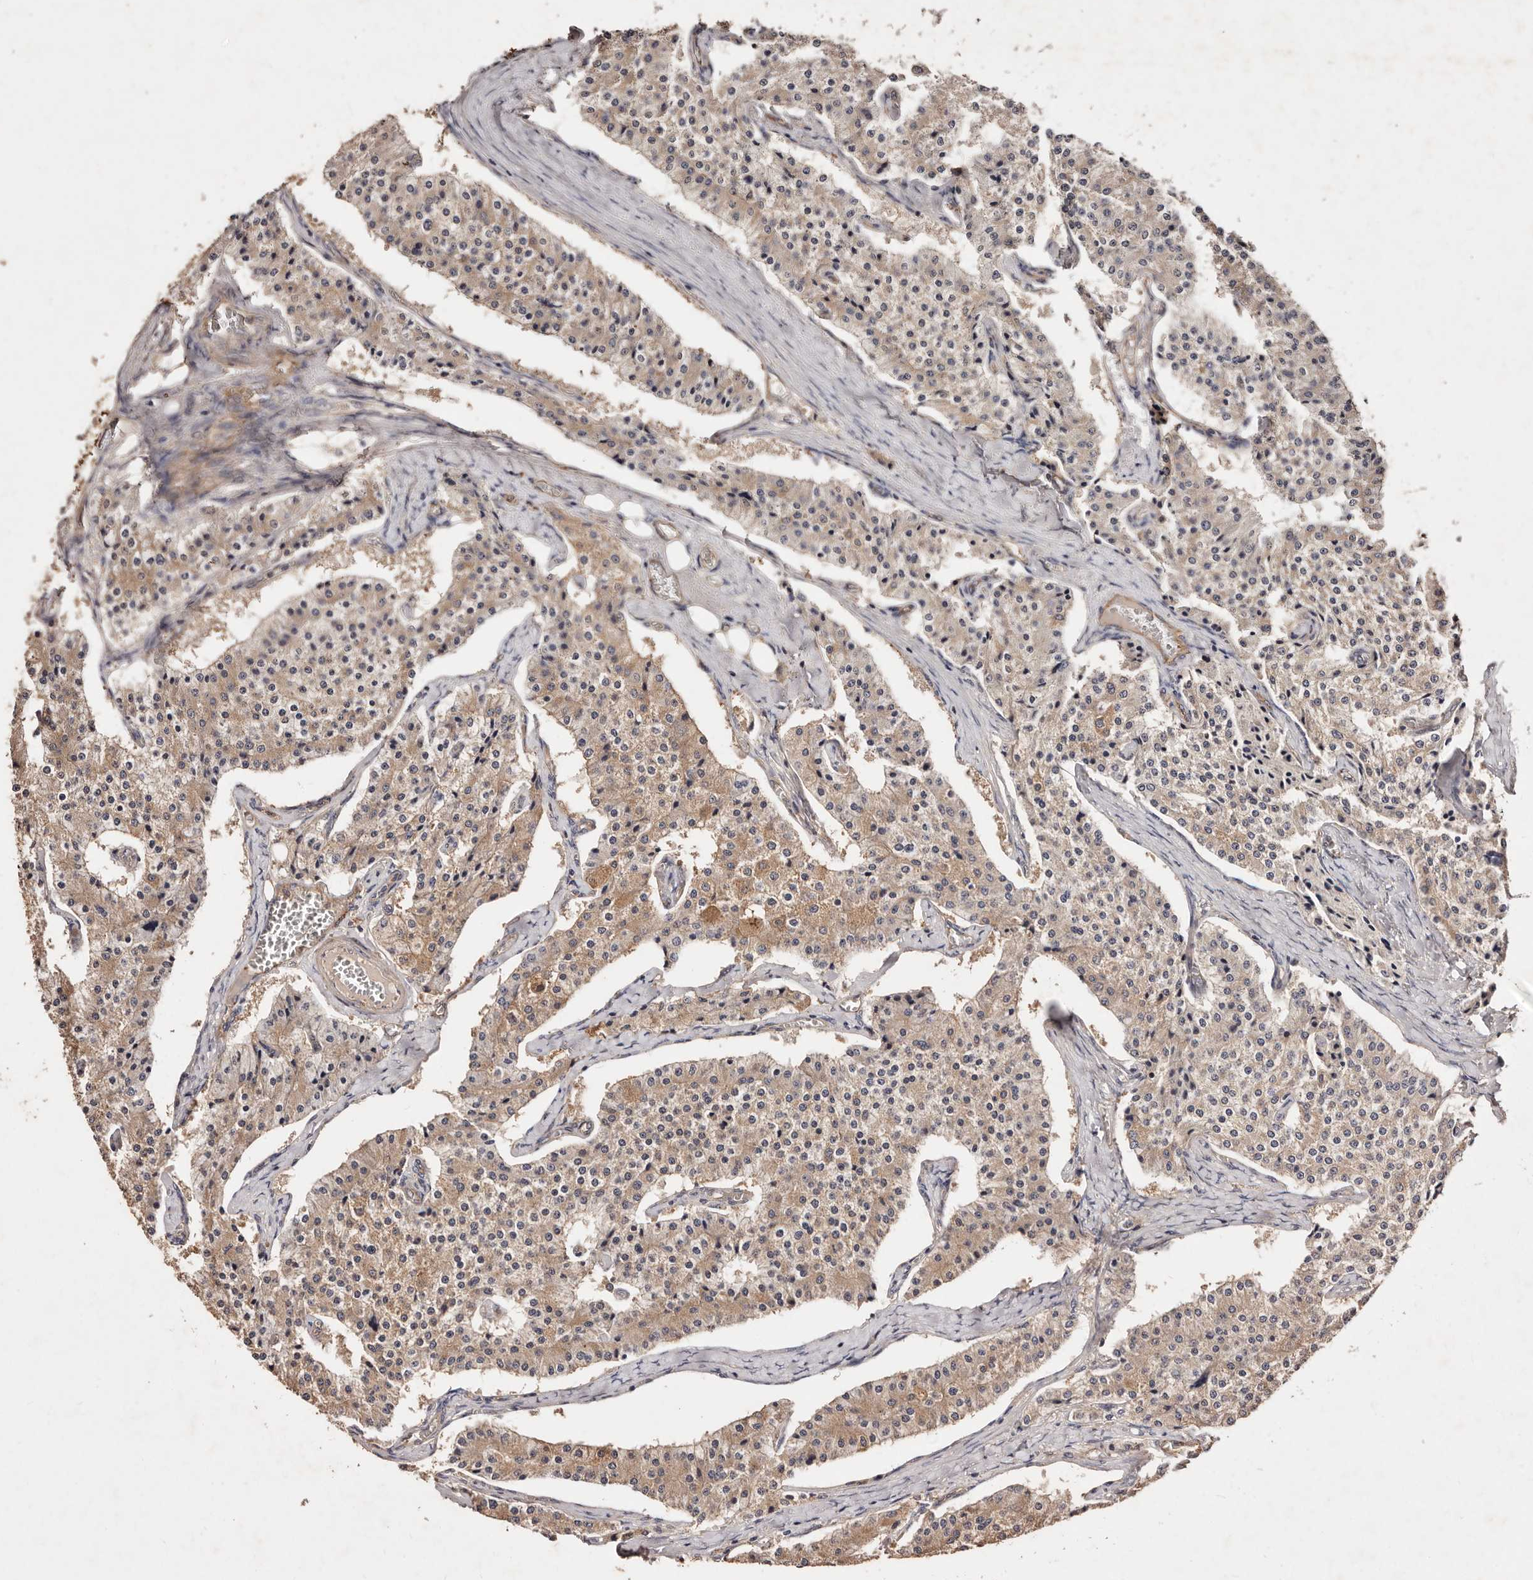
{"staining": {"intensity": "weak", "quantity": ">75%", "location": "cytoplasmic/membranous"}, "tissue": "carcinoid", "cell_type": "Tumor cells", "image_type": "cancer", "snomed": [{"axis": "morphology", "description": "Carcinoid, malignant, NOS"}, {"axis": "topography", "description": "Colon"}], "caption": "The photomicrograph demonstrates immunohistochemical staining of malignant carcinoid. There is weak cytoplasmic/membranous staining is seen in about >75% of tumor cells. The staining is performed using DAB brown chromogen to label protein expression. The nuclei are counter-stained blue using hematoxylin.", "gene": "CCL14", "patient": {"sex": "female", "age": 52}}